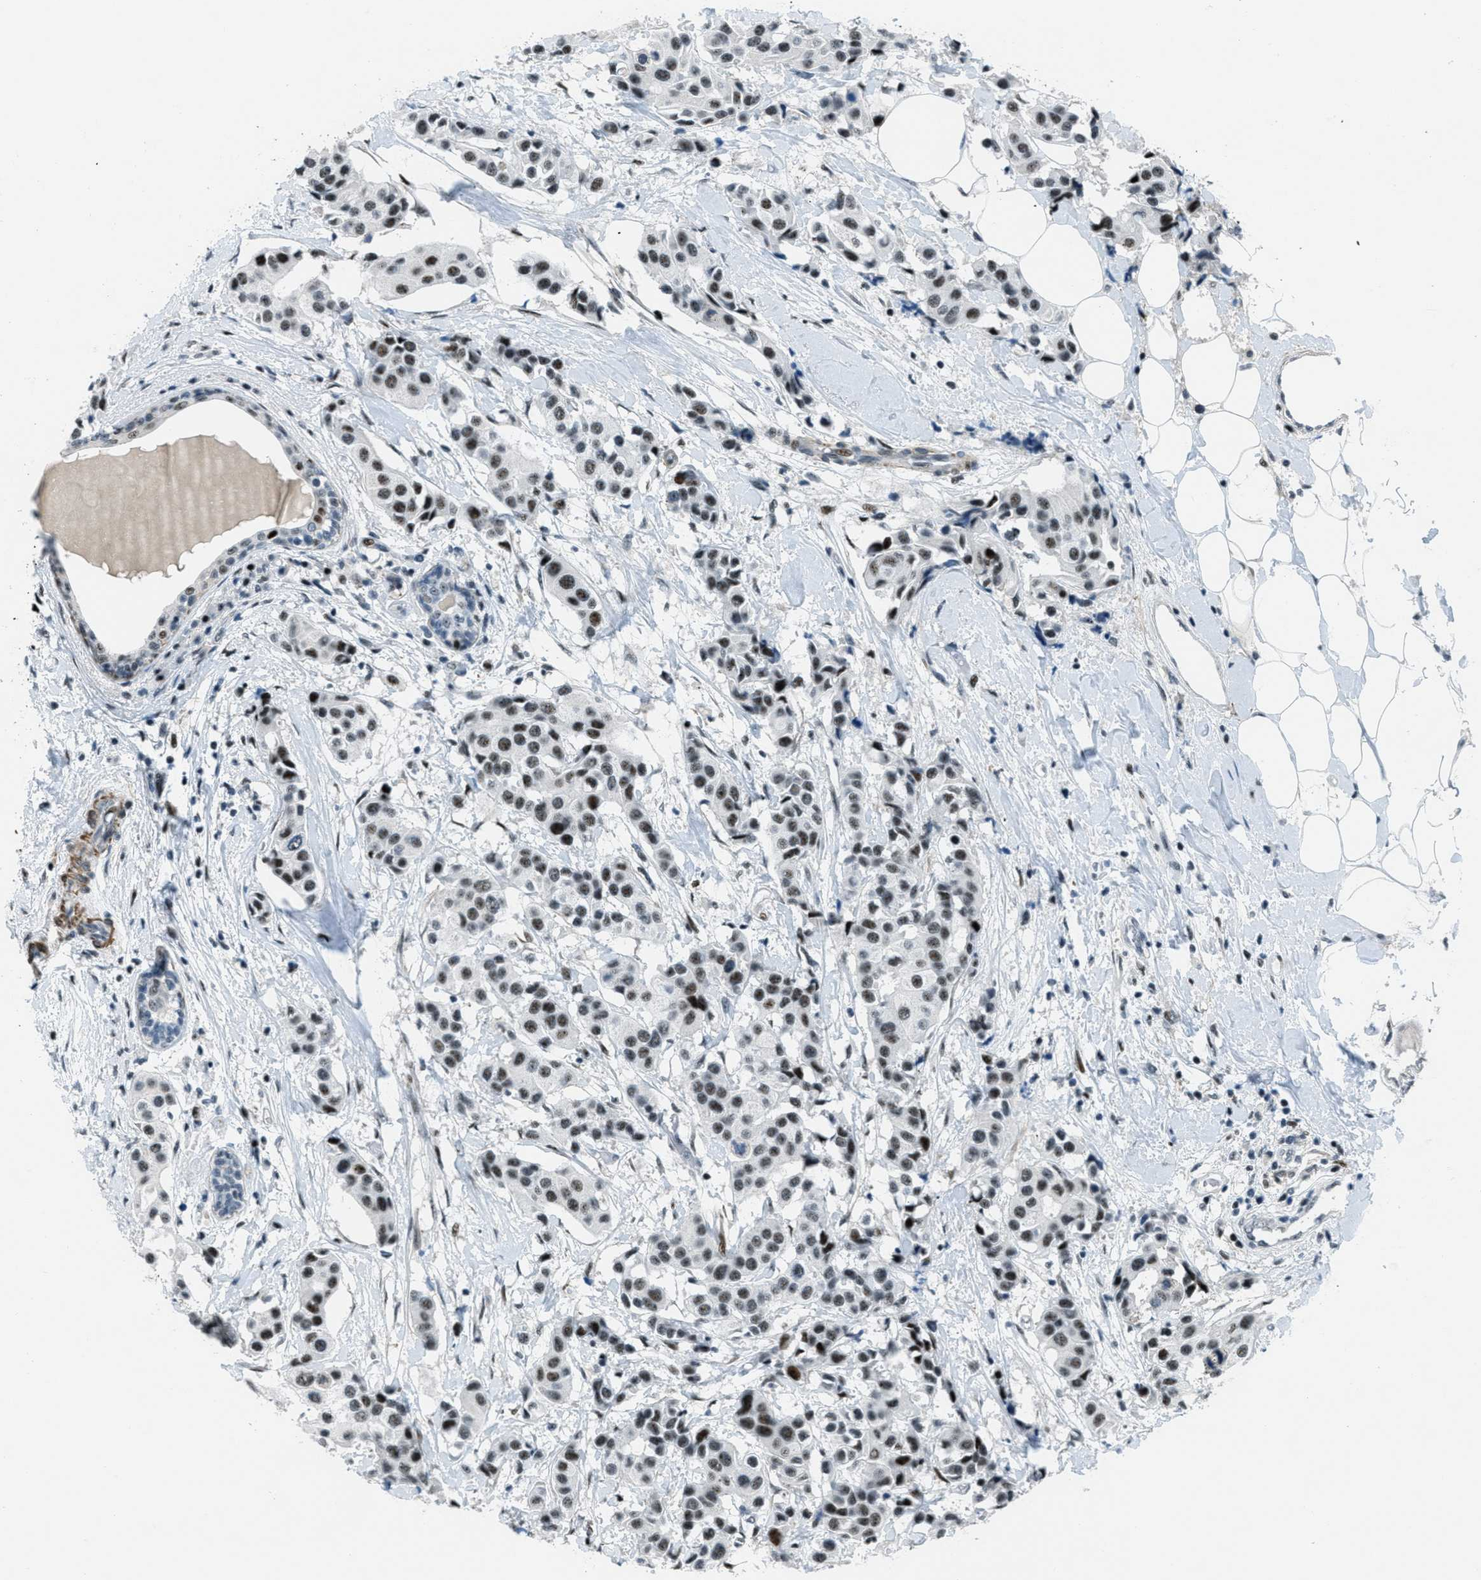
{"staining": {"intensity": "weak", "quantity": ">75%", "location": "nuclear"}, "tissue": "breast cancer", "cell_type": "Tumor cells", "image_type": "cancer", "snomed": [{"axis": "morphology", "description": "Normal tissue, NOS"}, {"axis": "morphology", "description": "Duct carcinoma"}, {"axis": "topography", "description": "Breast"}], "caption": "Tumor cells reveal low levels of weak nuclear positivity in approximately >75% of cells in invasive ductal carcinoma (breast).", "gene": "ZDHHC23", "patient": {"sex": "female", "age": 39}}